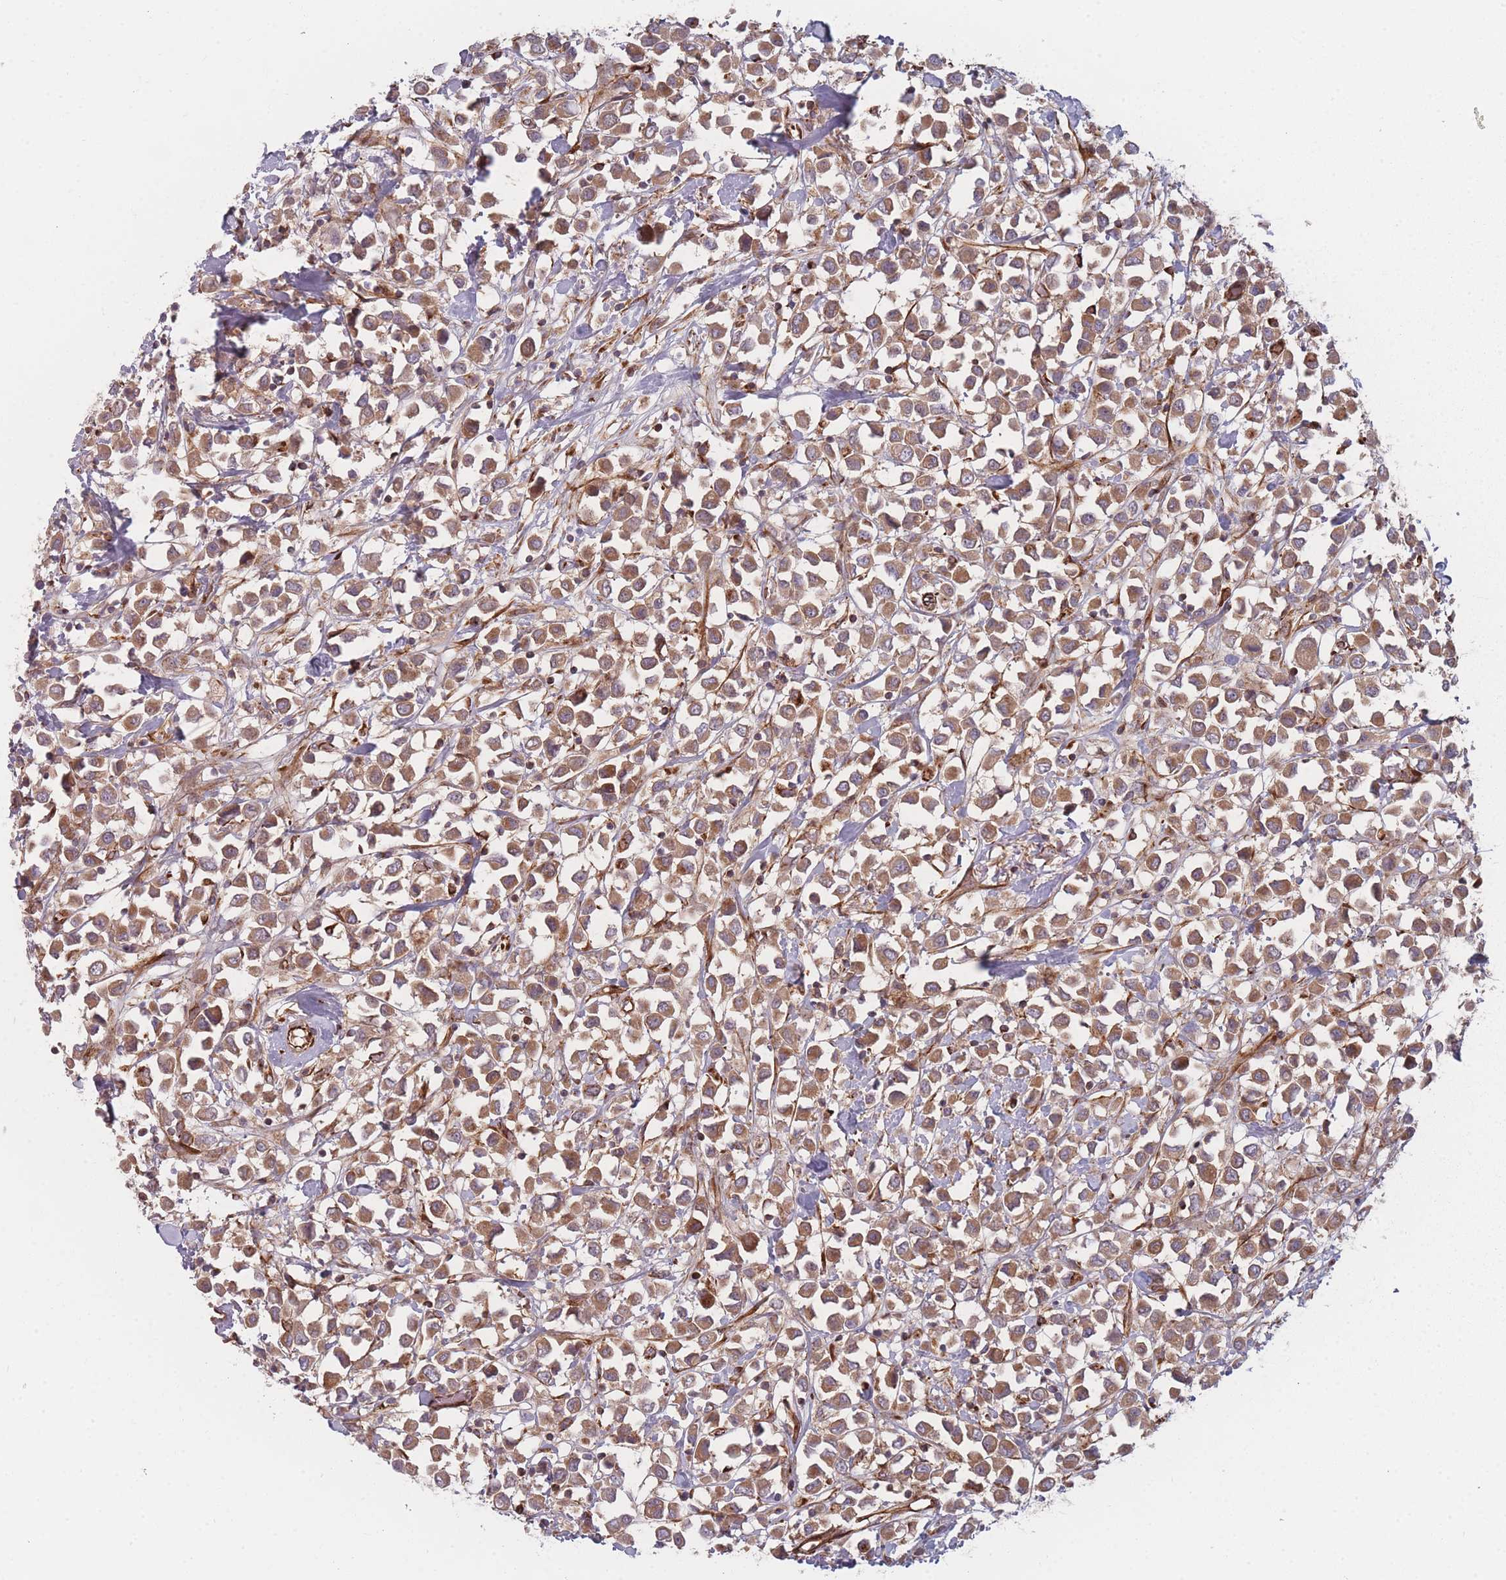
{"staining": {"intensity": "moderate", "quantity": ">75%", "location": "cytoplasmic/membranous"}, "tissue": "breast cancer", "cell_type": "Tumor cells", "image_type": "cancer", "snomed": [{"axis": "morphology", "description": "Duct carcinoma"}, {"axis": "topography", "description": "Breast"}], "caption": "IHC staining of breast cancer (invasive ductal carcinoma), which shows medium levels of moderate cytoplasmic/membranous staining in approximately >75% of tumor cells indicating moderate cytoplasmic/membranous protein staining. The staining was performed using DAB (brown) for protein detection and nuclei were counterstained in hematoxylin (blue).", "gene": "EEF1AKMT2", "patient": {"sex": "female", "age": 61}}